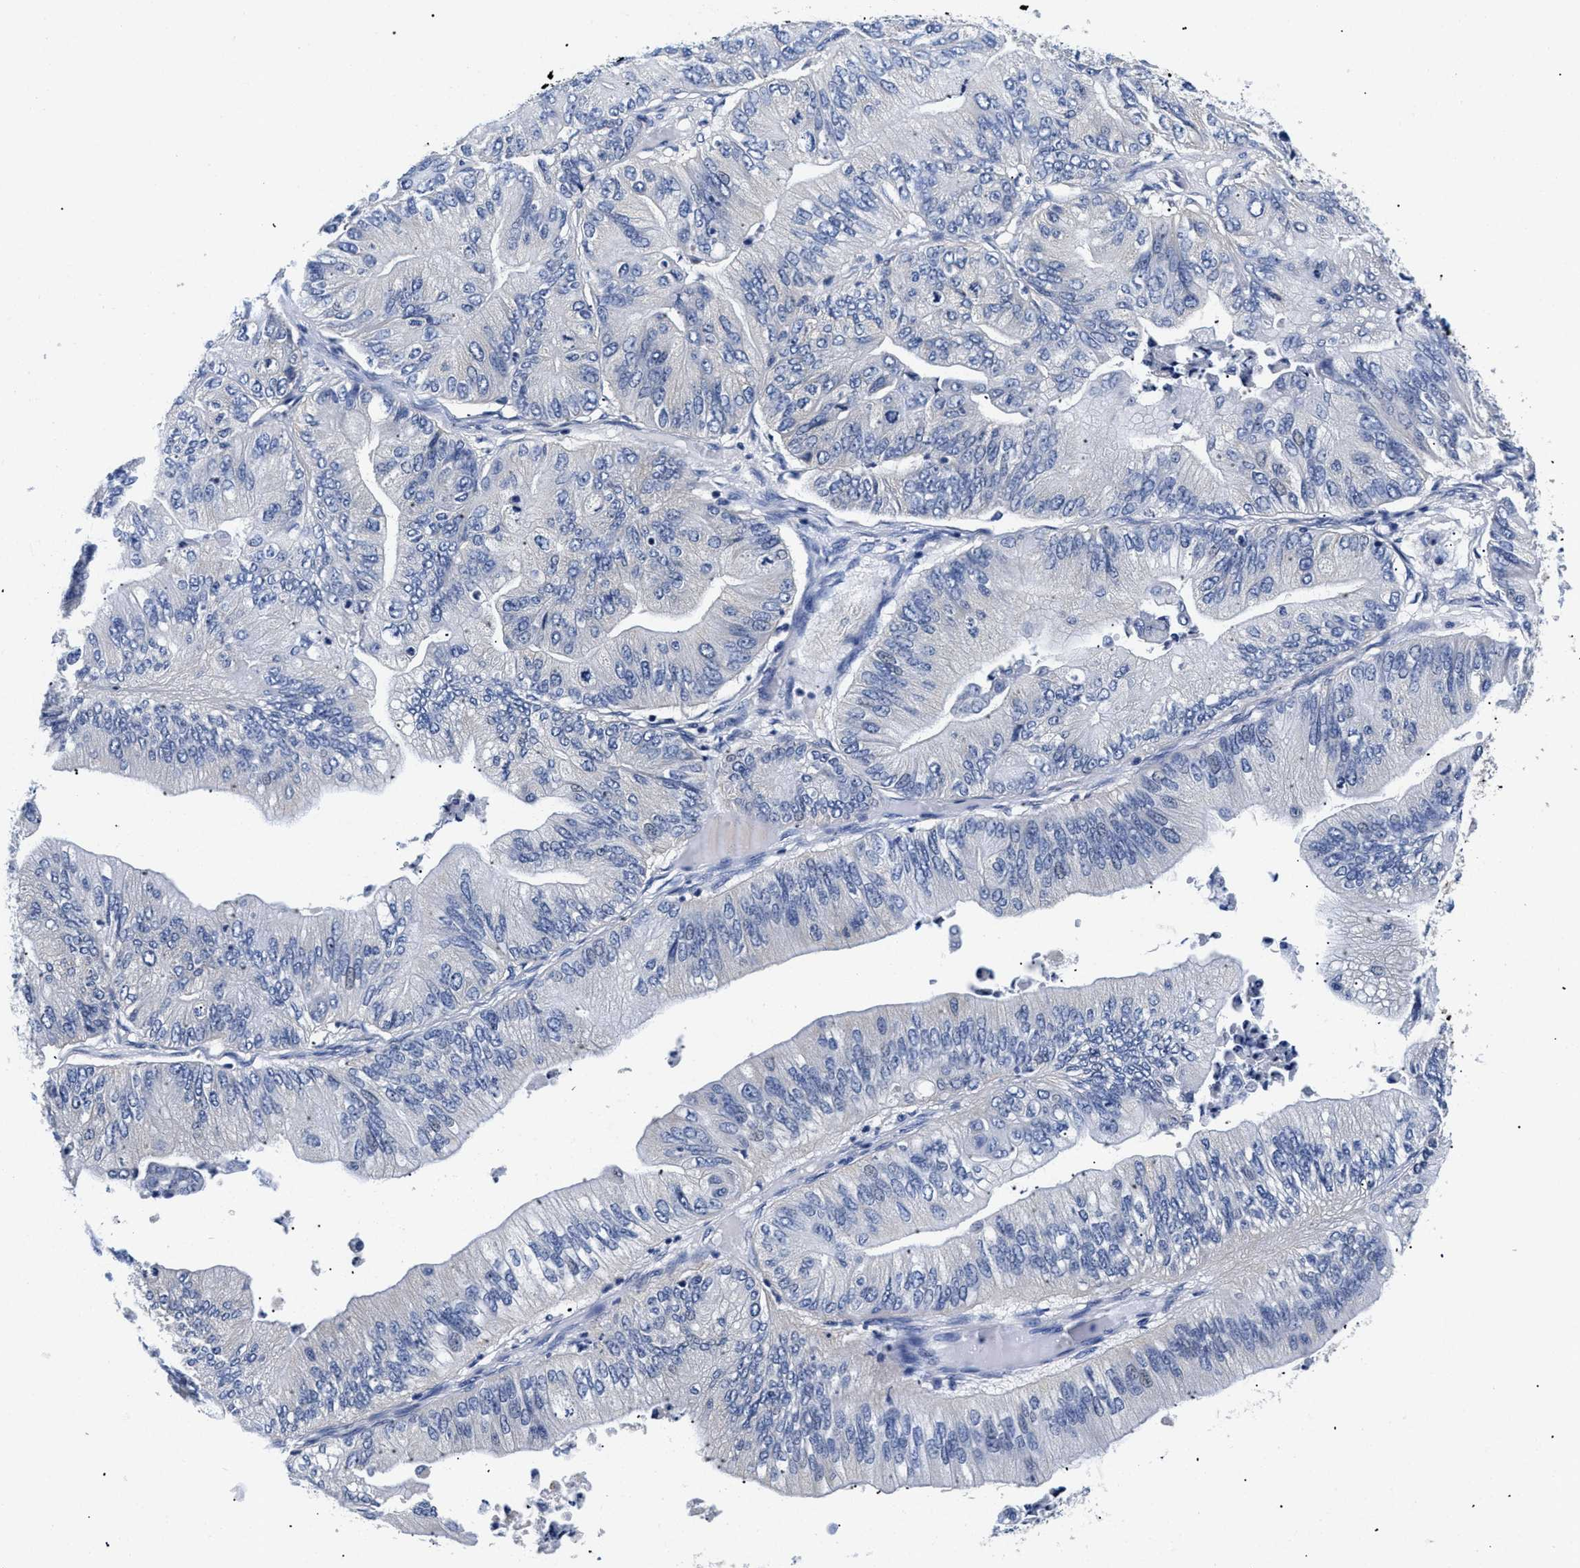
{"staining": {"intensity": "negative", "quantity": "none", "location": "none"}, "tissue": "ovarian cancer", "cell_type": "Tumor cells", "image_type": "cancer", "snomed": [{"axis": "morphology", "description": "Cystadenocarcinoma, mucinous, NOS"}, {"axis": "topography", "description": "Ovary"}], "caption": "Image shows no significant protein staining in tumor cells of mucinous cystadenocarcinoma (ovarian).", "gene": "MEA1", "patient": {"sex": "female", "age": 61}}